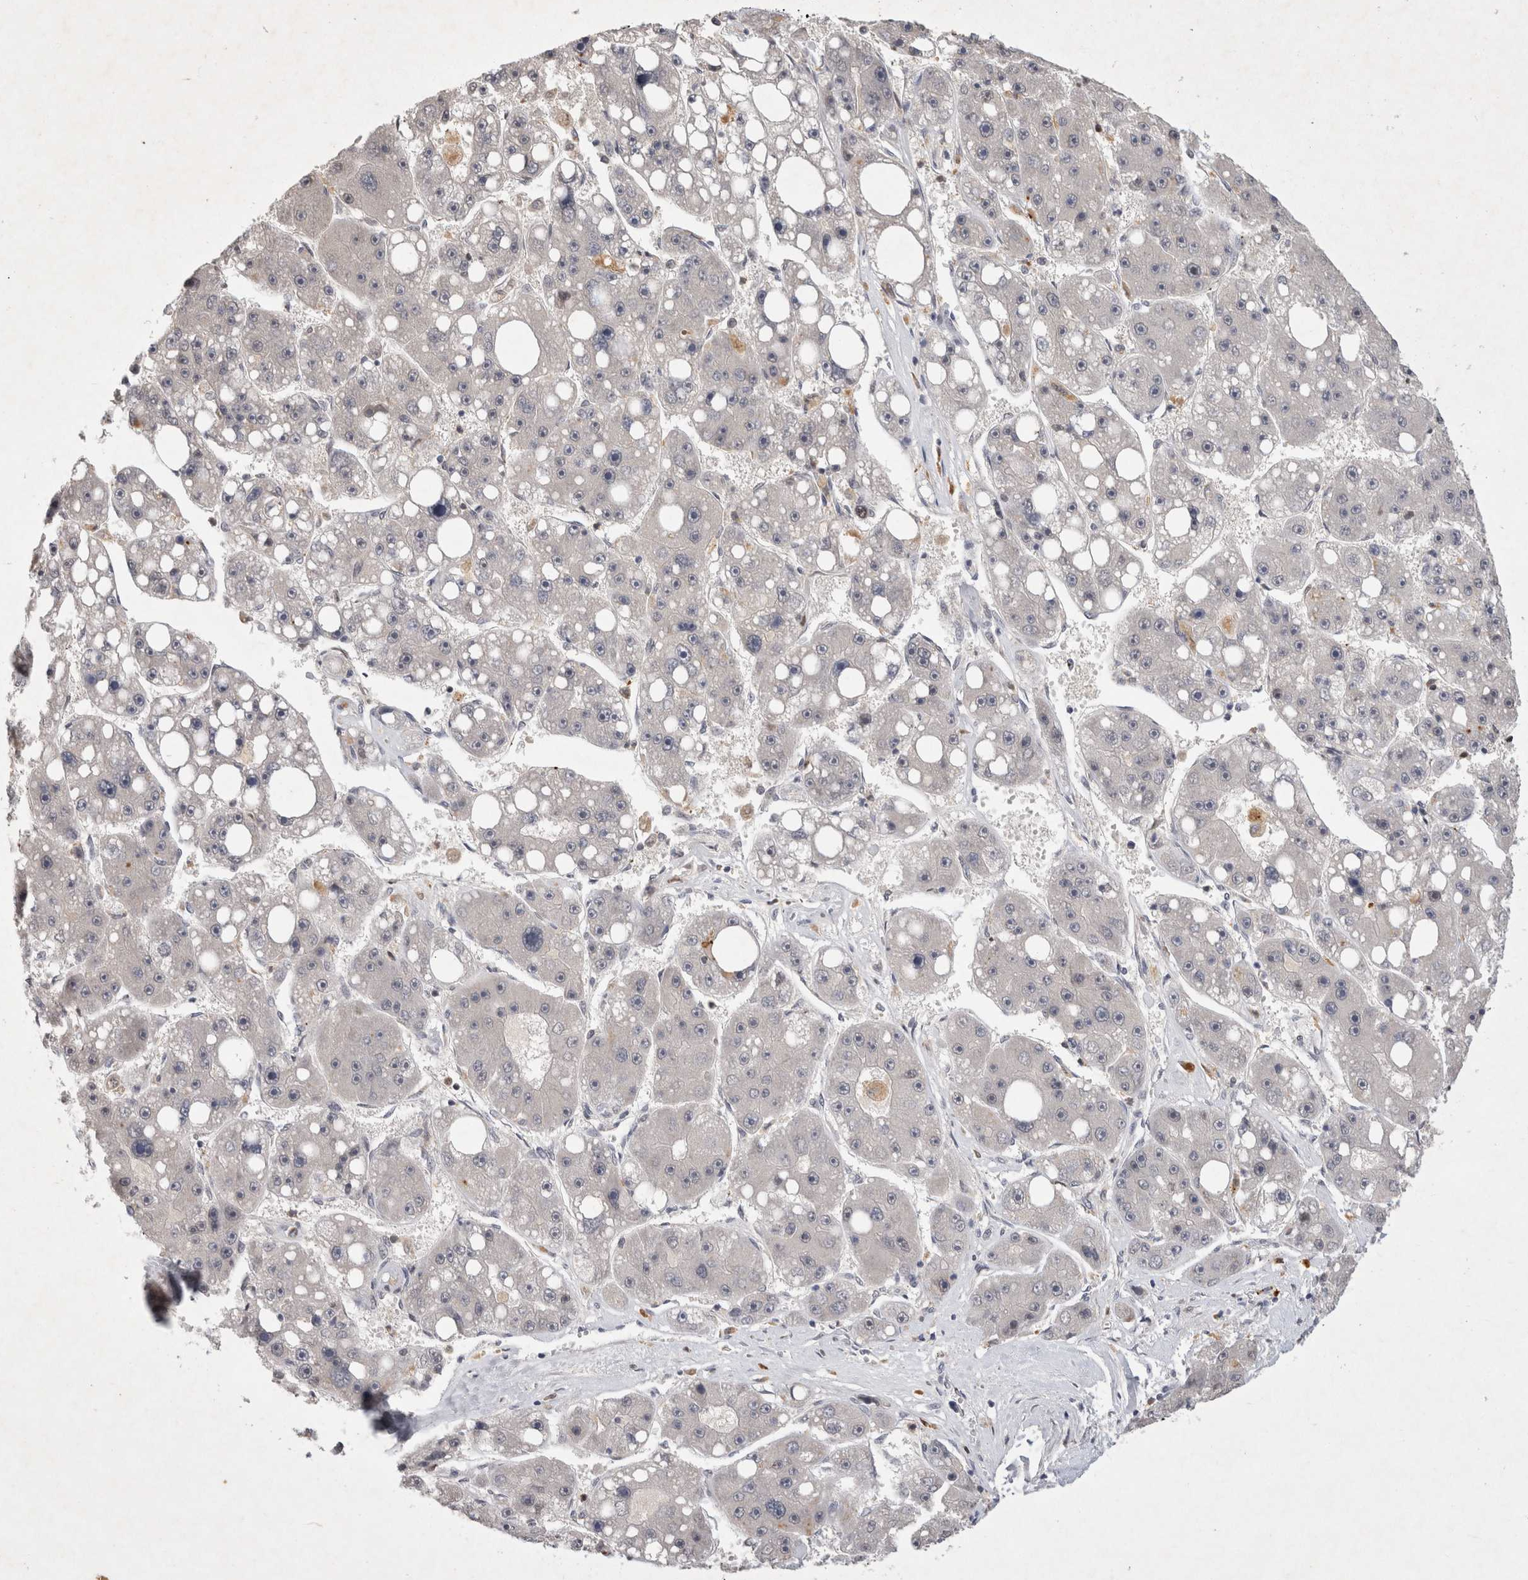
{"staining": {"intensity": "negative", "quantity": "none", "location": "none"}, "tissue": "liver cancer", "cell_type": "Tumor cells", "image_type": "cancer", "snomed": [{"axis": "morphology", "description": "Carcinoma, Hepatocellular, NOS"}, {"axis": "topography", "description": "Liver"}], "caption": "Immunohistochemical staining of human liver cancer (hepatocellular carcinoma) reveals no significant positivity in tumor cells.", "gene": "XRCC5", "patient": {"sex": "female", "age": 61}}